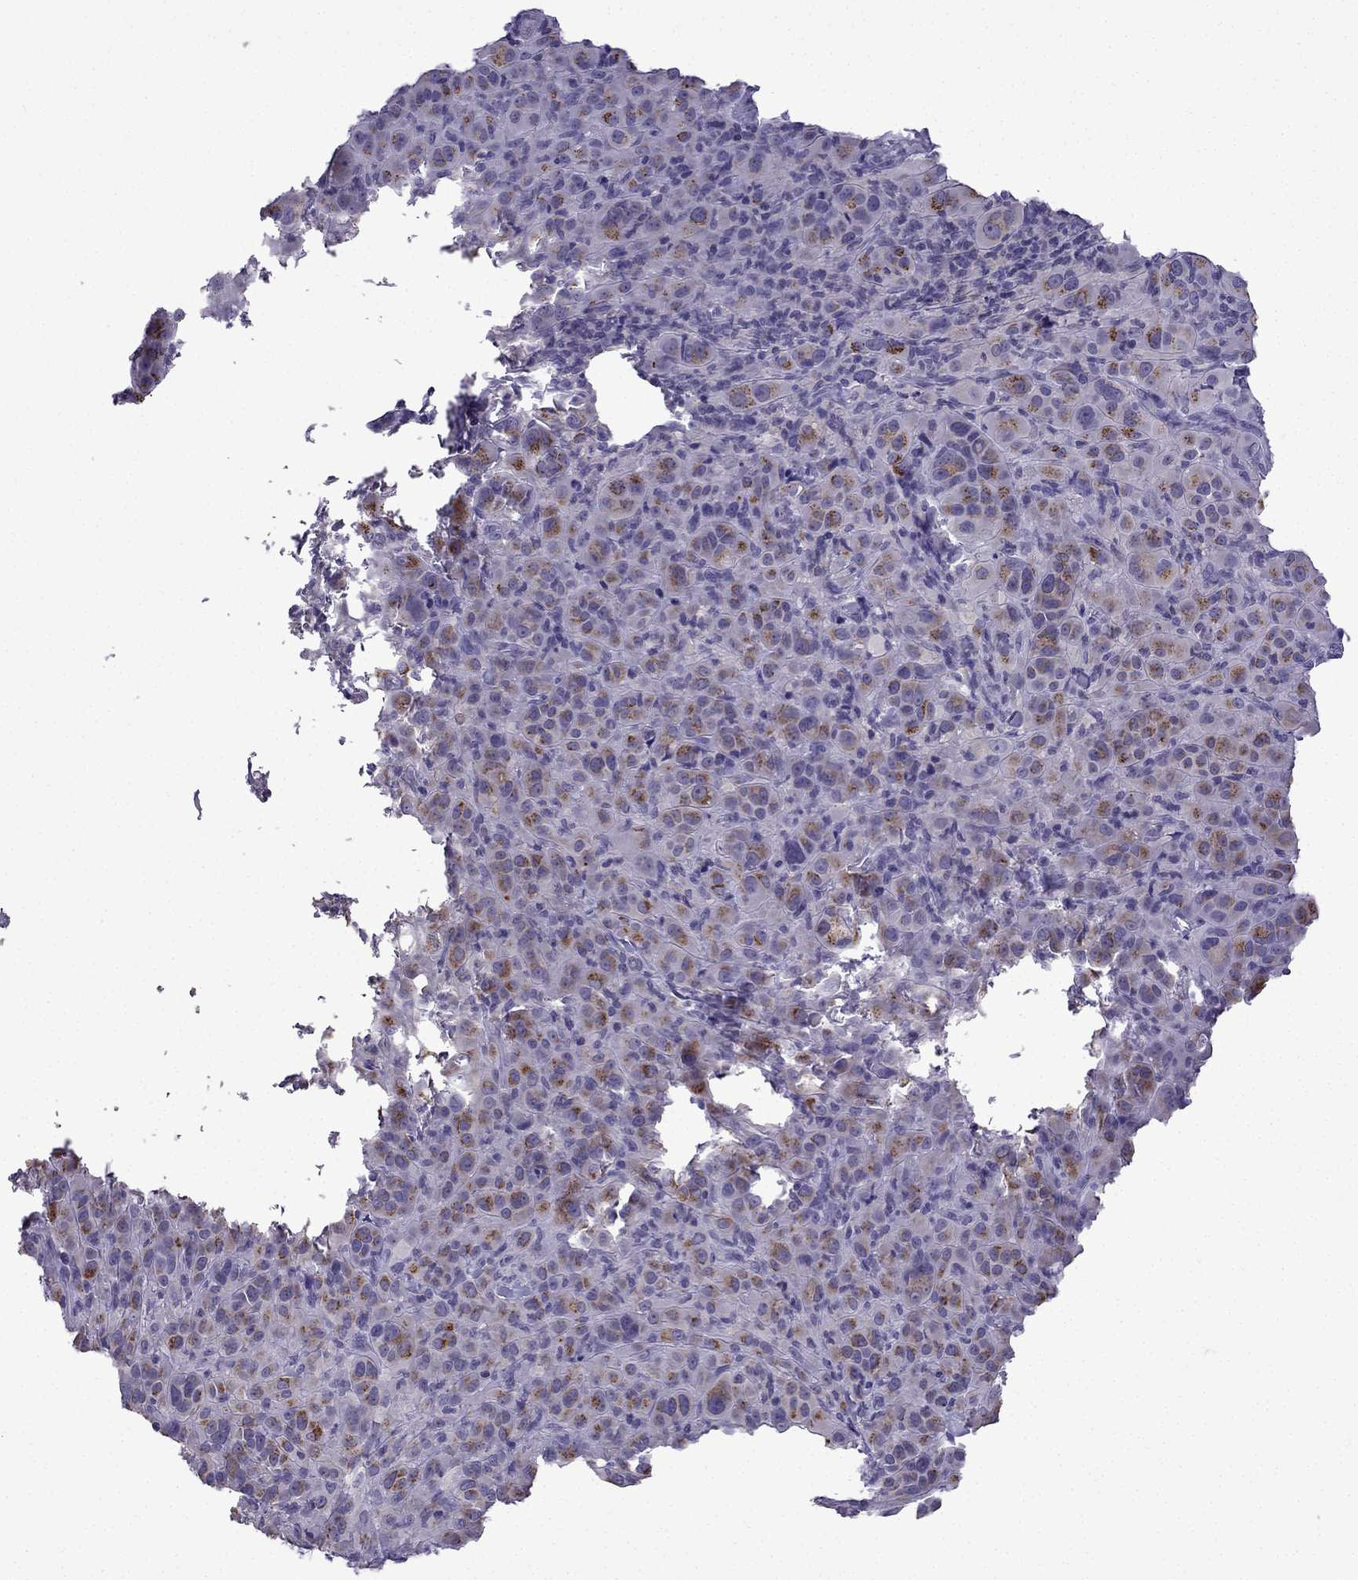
{"staining": {"intensity": "moderate", "quantity": "<25%", "location": "cytoplasmic/membranous"}, "tissue": "melanoma", "cell_type": "Tumor cells", "image_type": "cancer", "snomed": [{"axis": "morphology", "description": "Malignant melanoma, NOS"}, {"axis": "topography", "description": "Skin"}], "caption": "The micrograph exhibits immunohistochemical staining of melanoma. There is moderate cytoplasmic/membranous positivity is identified in about <25% of tumor cells. The protein is stained brown, and the nuclei are stained in blue (DAB IHC with brightfield microscopy, high magnification).", "gene": "TTN", "patient": {"sex": "female", "age": 87}}